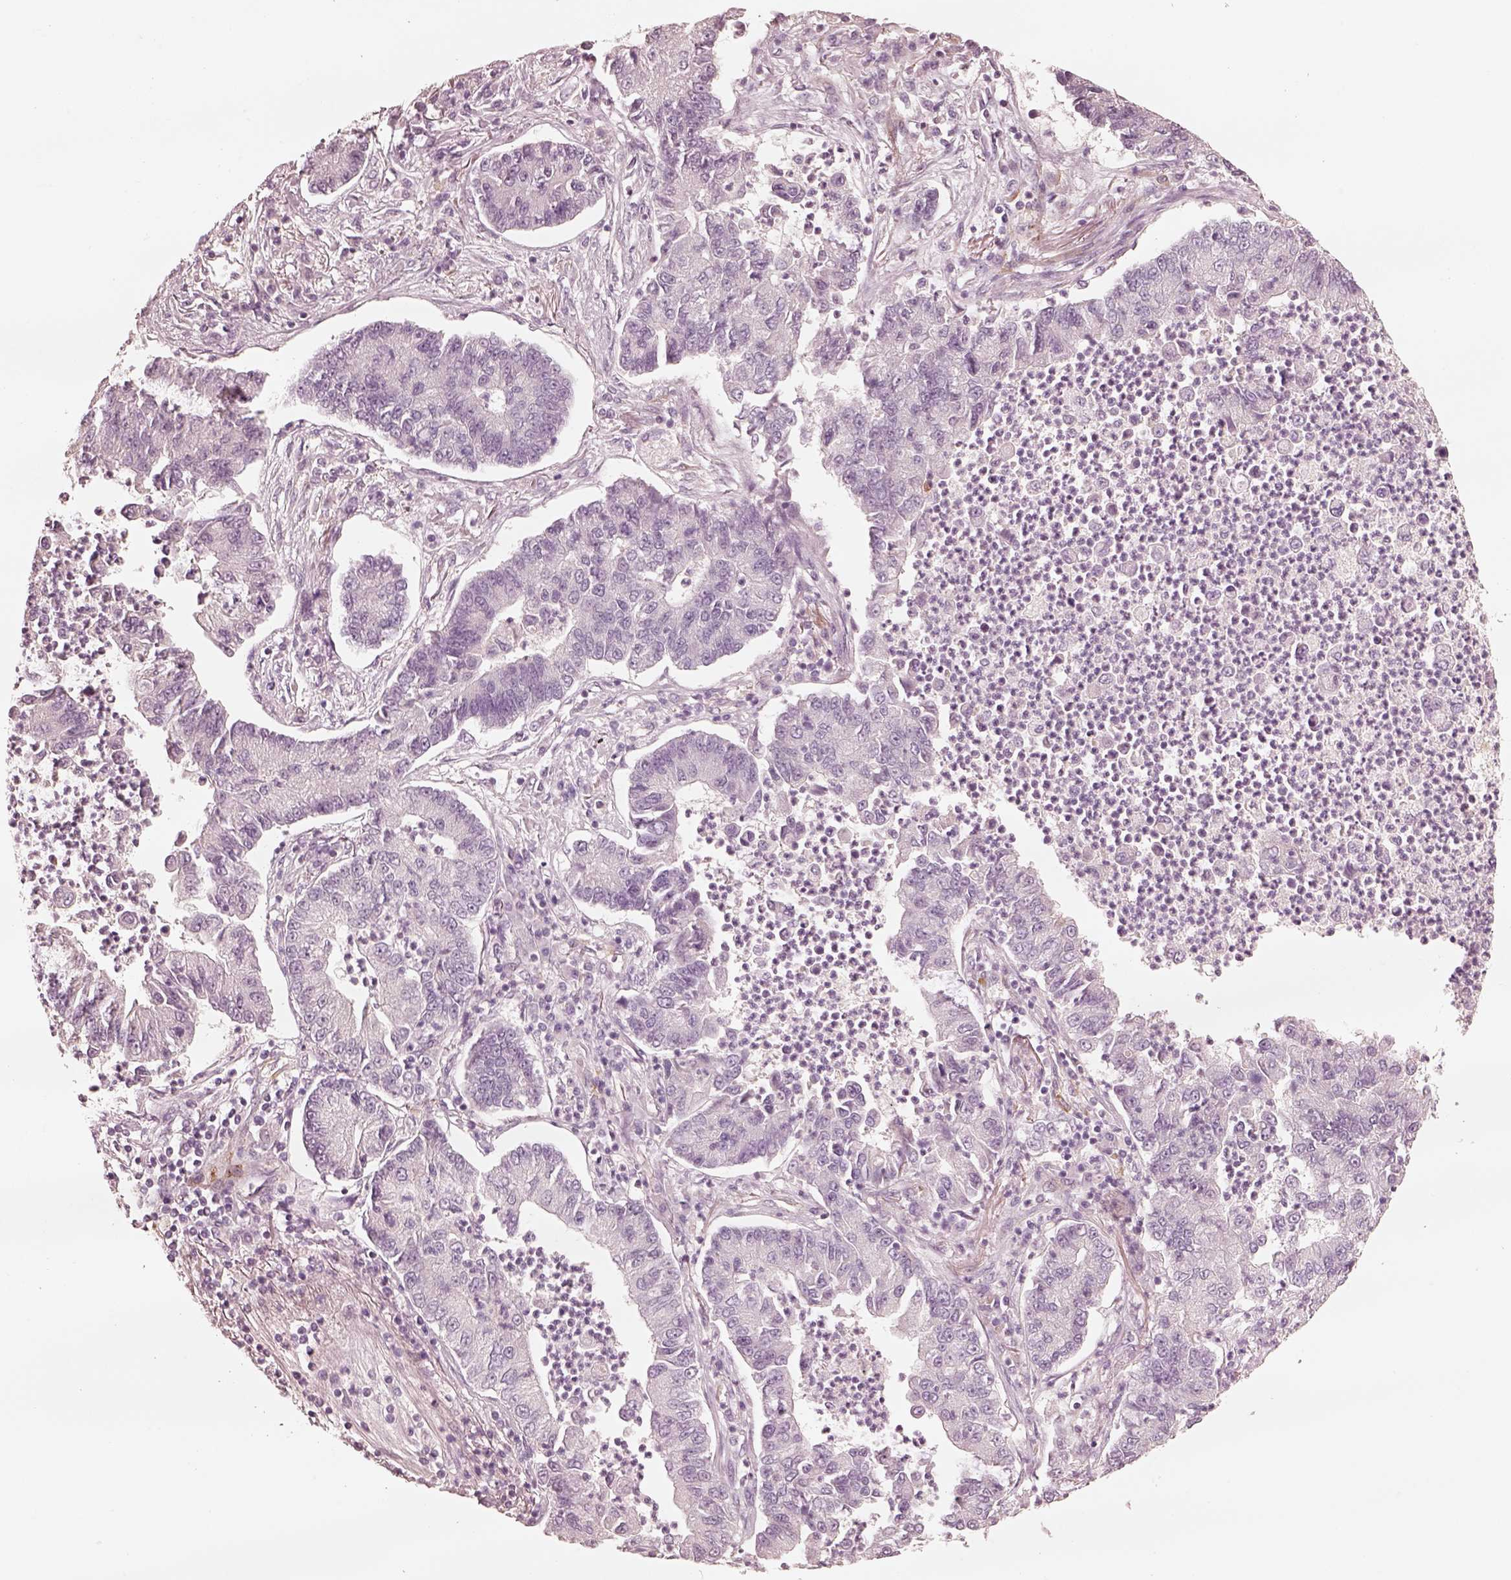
{"staining": {"intensity": "negative", "quantity": "none", "location": "none"}, "tissue": "lung cancer", "cell_type": "Tumor cells", "image_type": "cancer", "snomed": [{"axis": "morphology", "description": "Adenocarcinoma, NOS"}, {"axis": "topography", "description": "Lung"}], "caption": "A micrograph of adenocarcinoma (lung) stained for a protein exhibits no brown staining in tumor cells.", "gene": "DNAAF9", "patient": {"sex": "female", "age": 57}}